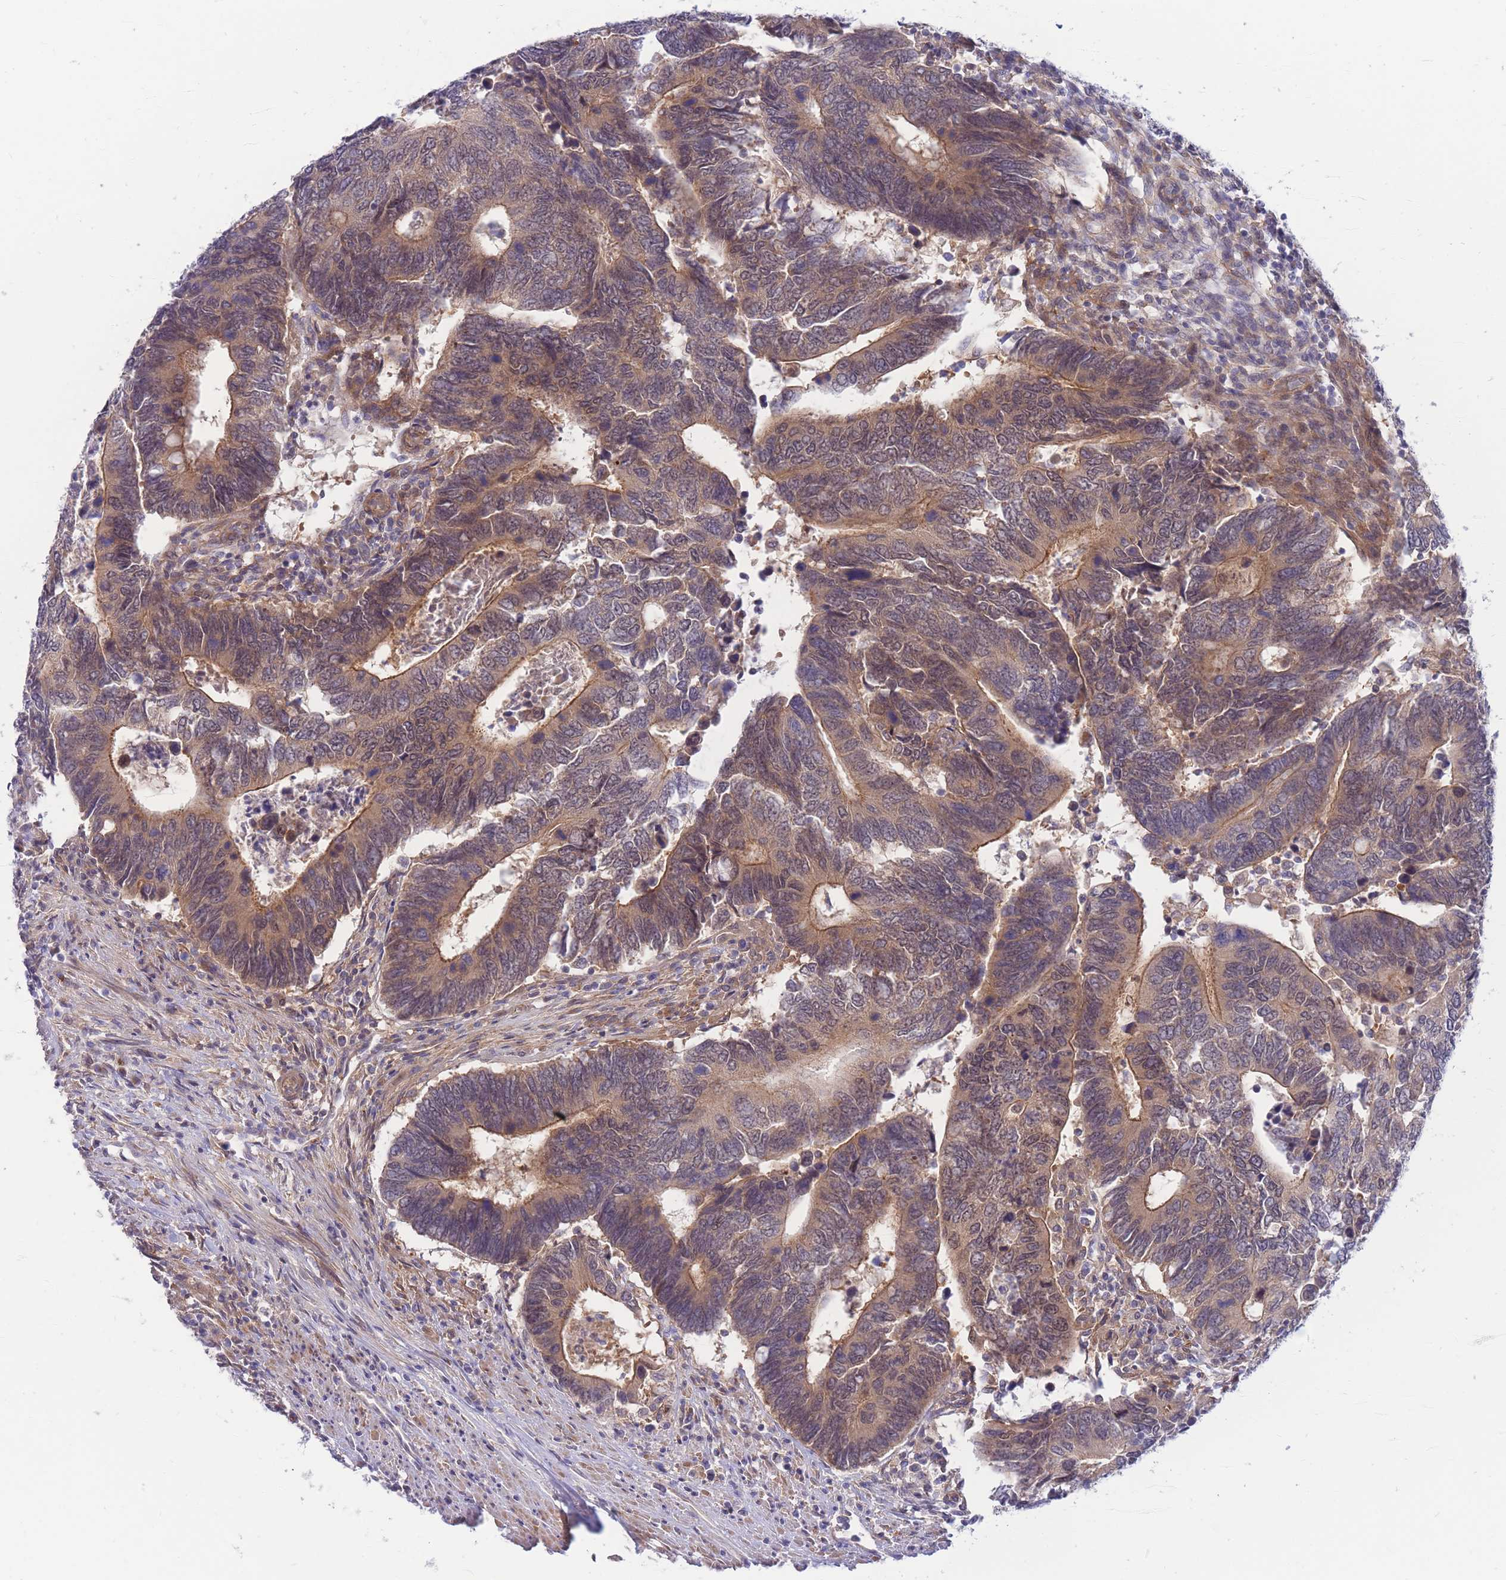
{"staining": {"intensity": "weak", "quantity": ">75%", "location": "cytoplasmic/membranous"}, "tissue": "colorectal cancer", "cell_type": "Tumor cells", "image_type": "cancer", "snomed": [{"axis": "morphology", "description": "Adenocarcinoma, NOS"}, {"axis": "topography", "description": "Colon"}], "caption": "Immunohistochemical staining of human colorectal adenocarcinoma demonstrates low levels of weak cytoplasmic/membranous protein staining in approximately >75% of tumor cells. The staining was performed using DAB (3,3'-diaminobenzidine), with brown indicating positive protein expression. Nuclei are stained blue with hematoxylin.", "gene": "APOL4", "patient": {"sex": "male", "age": 87}}